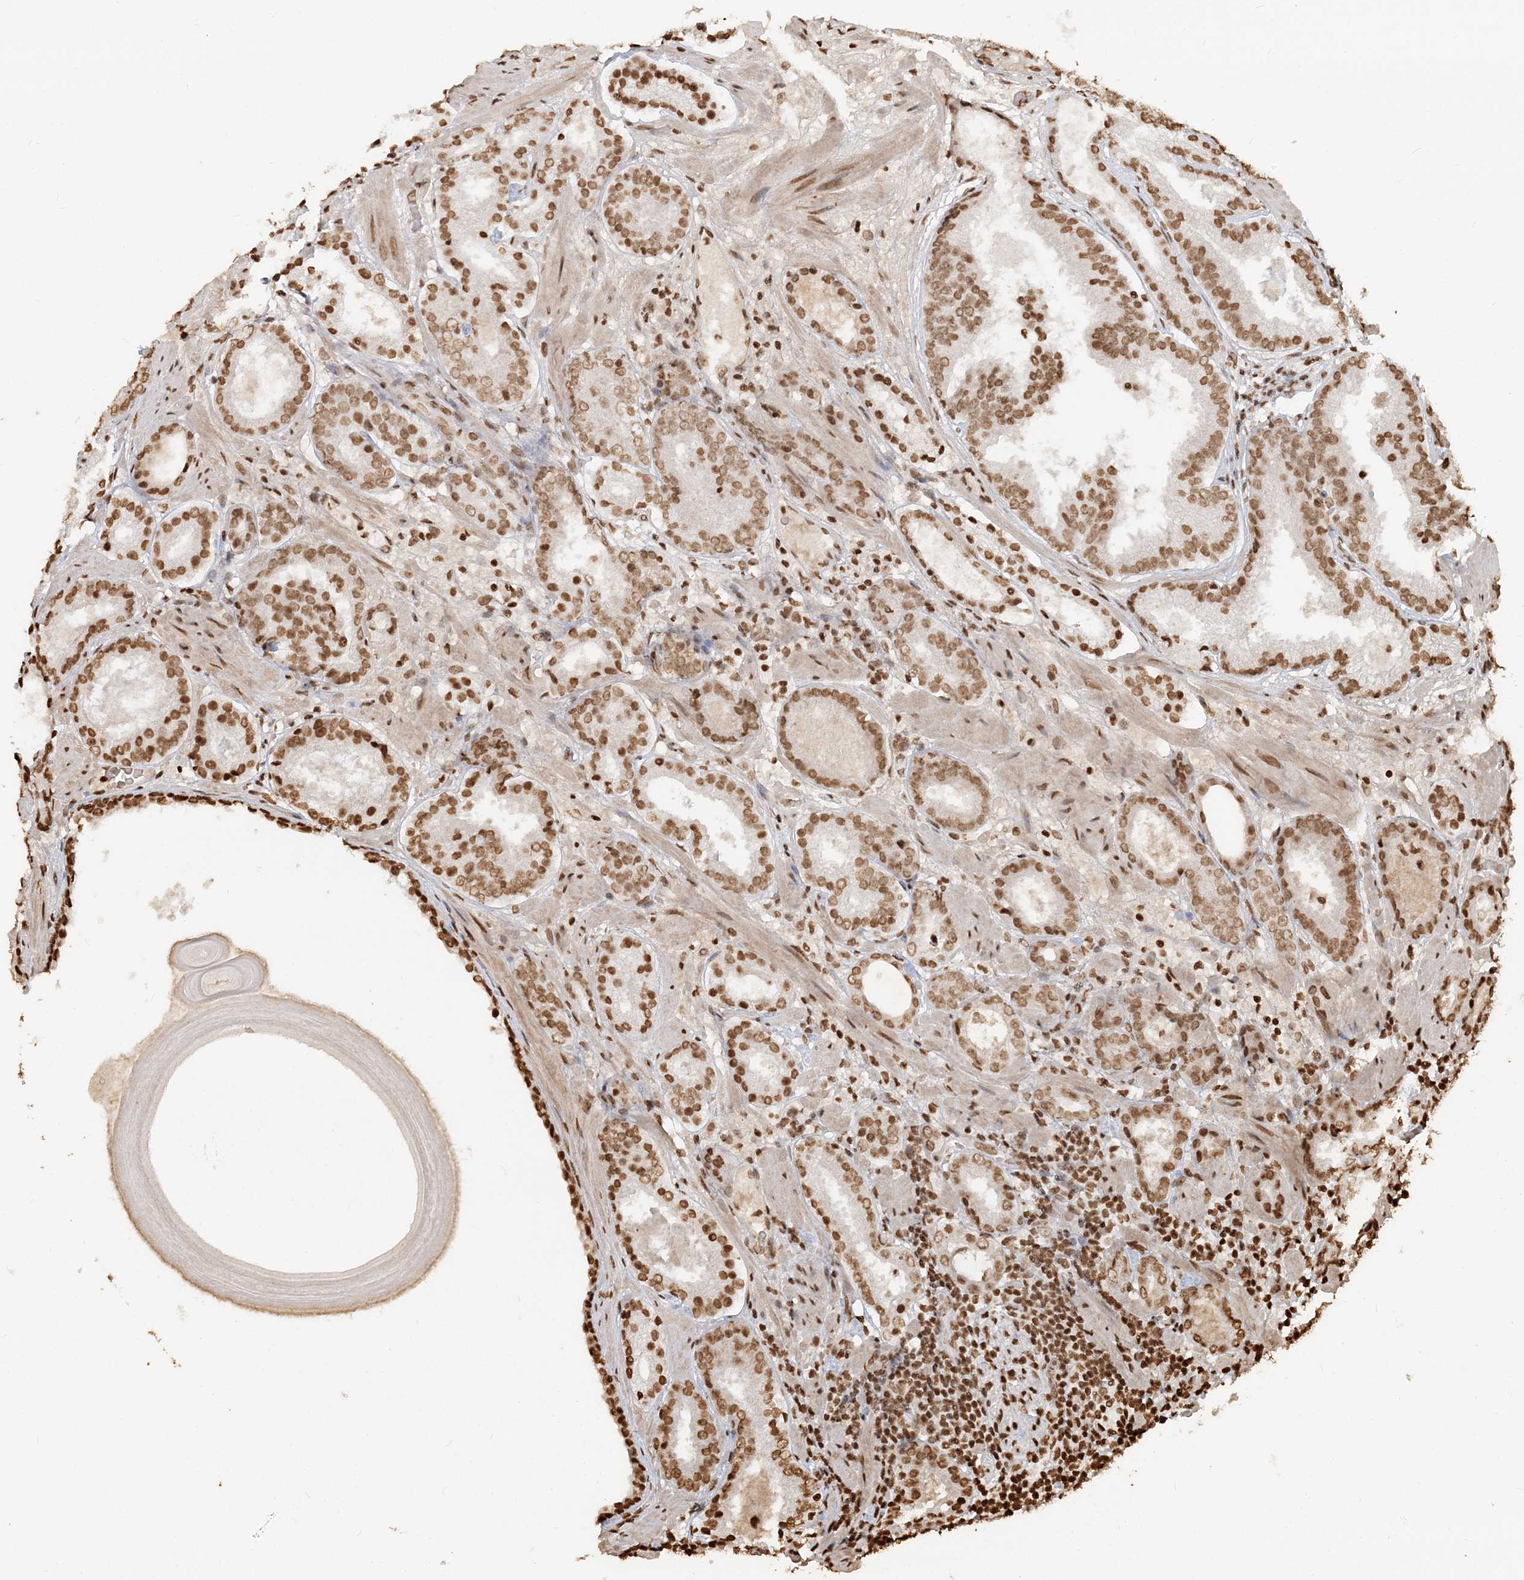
{"staining": {"intensity": "moderate", "quantity": ">75%", "location": "nuclear"}, "tissue": "prostate cancer", "cell_type": "Tumor cells", "image_type": "cancer", "snomed": [{"axis": "morphology", "description": "Adenocarcinoma, Low grade"}, {"axis": "topography", "description": "Prostate"}], "caption": "A photomicrograph of prostate cancer stained for a protein exhibits moderate nuclear brown staining in tumor cells.", "gene": "H3-3B", "patient": {"sex": "male", "age": 69}}